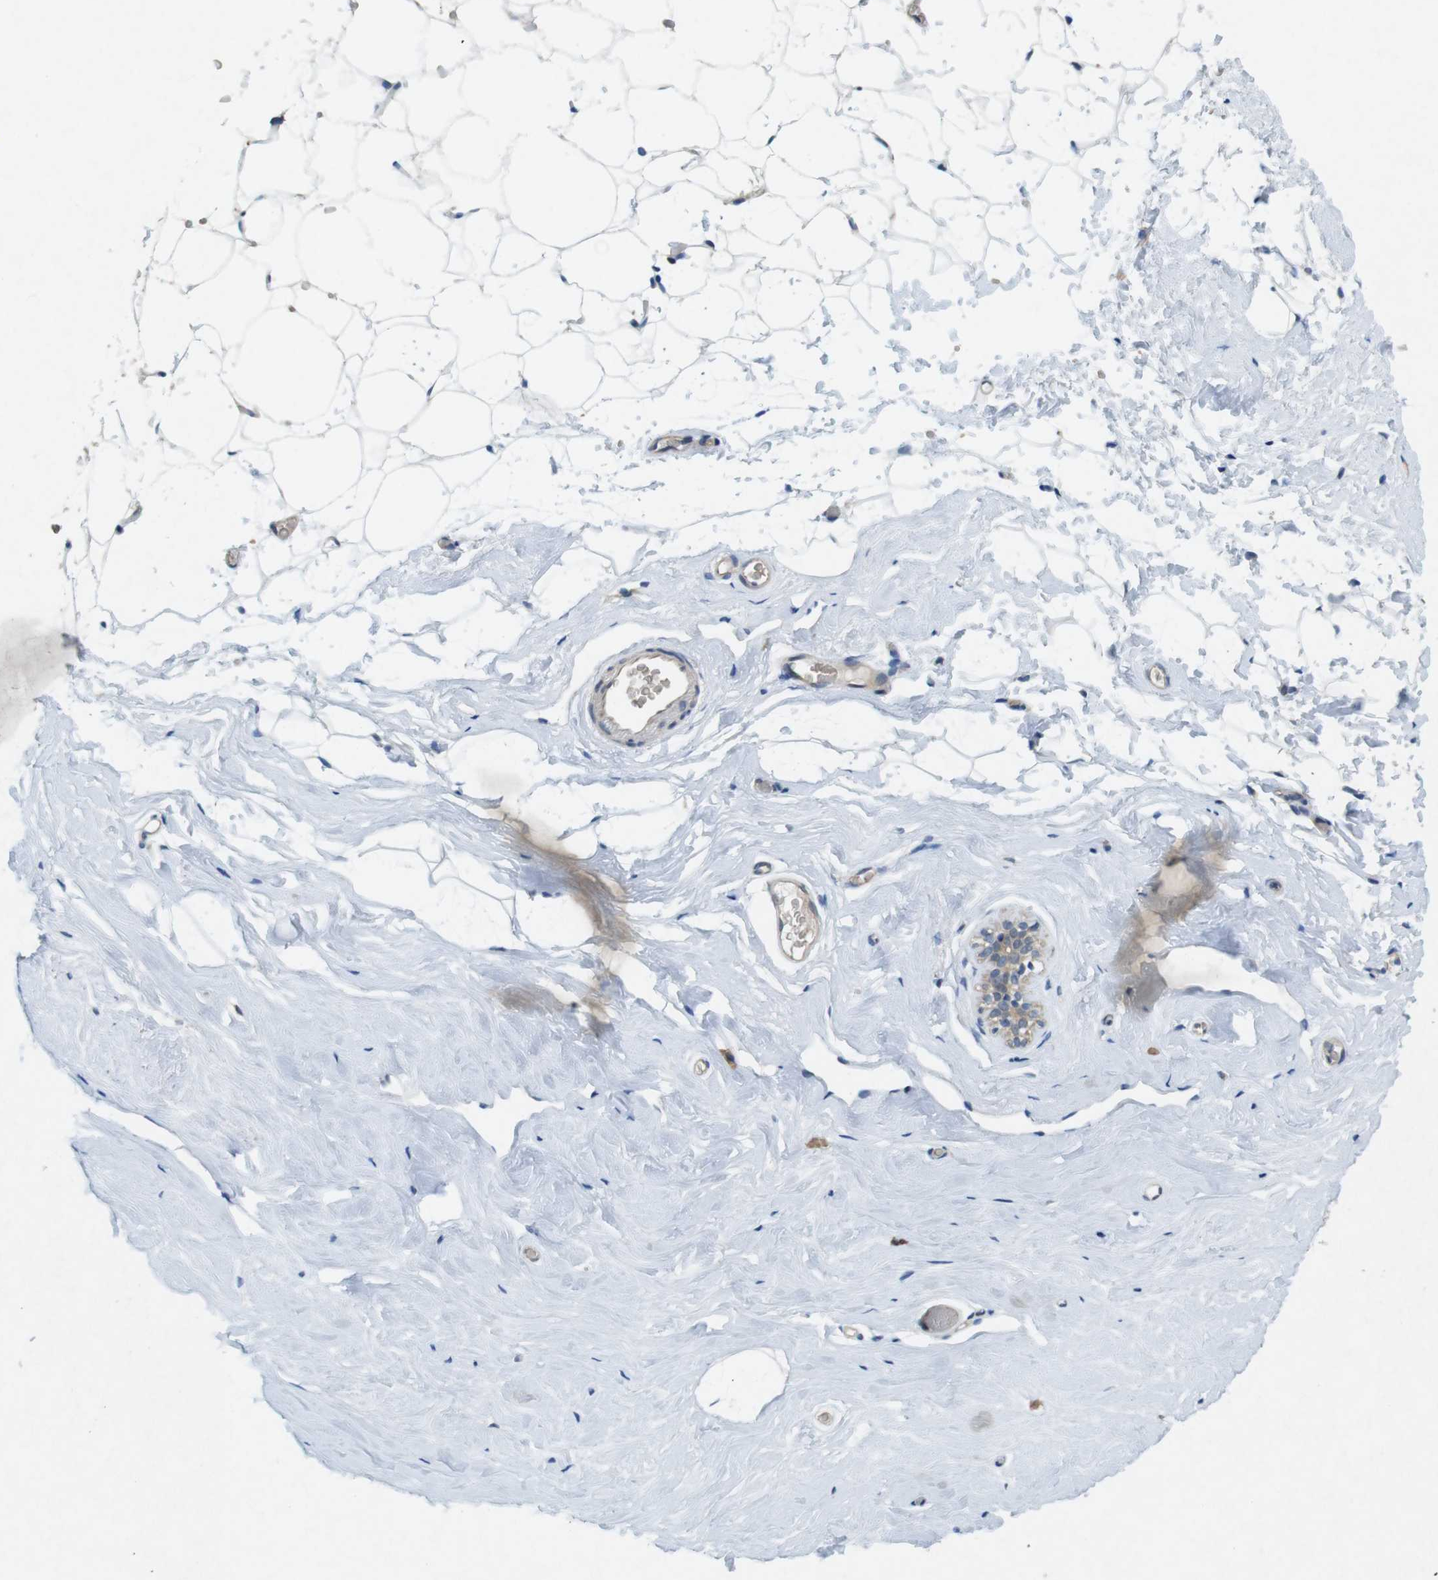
{"staining": {"intensity": "negative", "quantity": "none", "location": "none"}, "tissue": "breast", "cell_type": "Adipocytes", "image_type": "normal", "snomed": [{"axis": "morphology", "description": "Normal tissue, NOS"}, {"axis": "topography", "description": "Breast"}], "caption": "The IHC photomicrograph has no significant positivity in adipocytes of breast.", "gene": "SUGT1", "patient": {"sex": "female", "age": 75}}